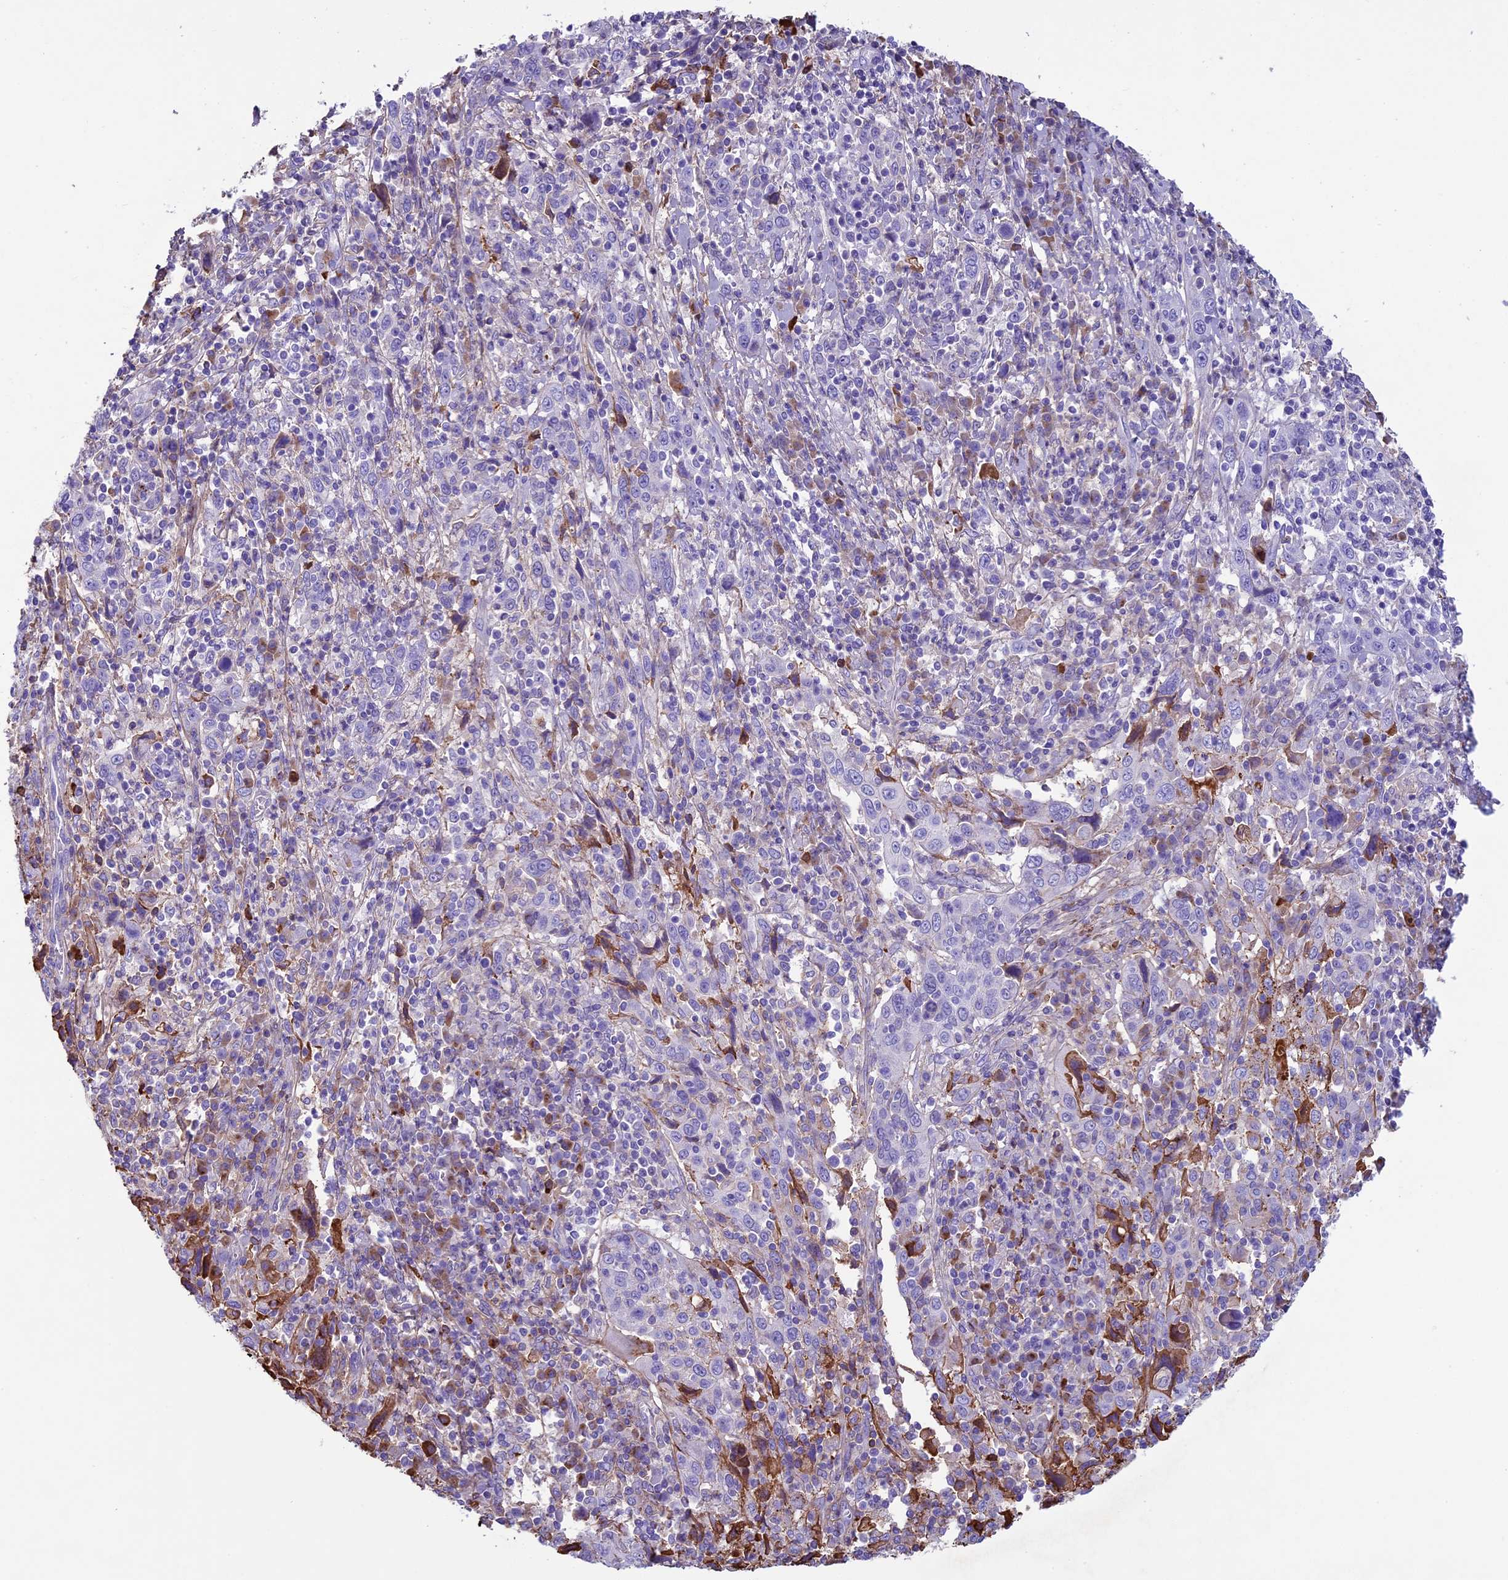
{"staining": {"intensity": "negative", "quantity": "none", "location": "none"}, "tissue": "cervical cancer", "cell_type": "Tumor cells", "image_type": "cancer", "snomed": [{"axis": "morphology", "description": "Squamous cell carcinoma, NOS"}, {"axis": "topography", "description": "Cervix"}], "caption": "Photomicrograph shows no protein positivity in tumor cells of cervical cancer tissue. (Brightfield microscopy of DAB immunohistochemistry at high magnification).", "gene": "IGSF6", "patient": {"sex": "female", "age": 46}}